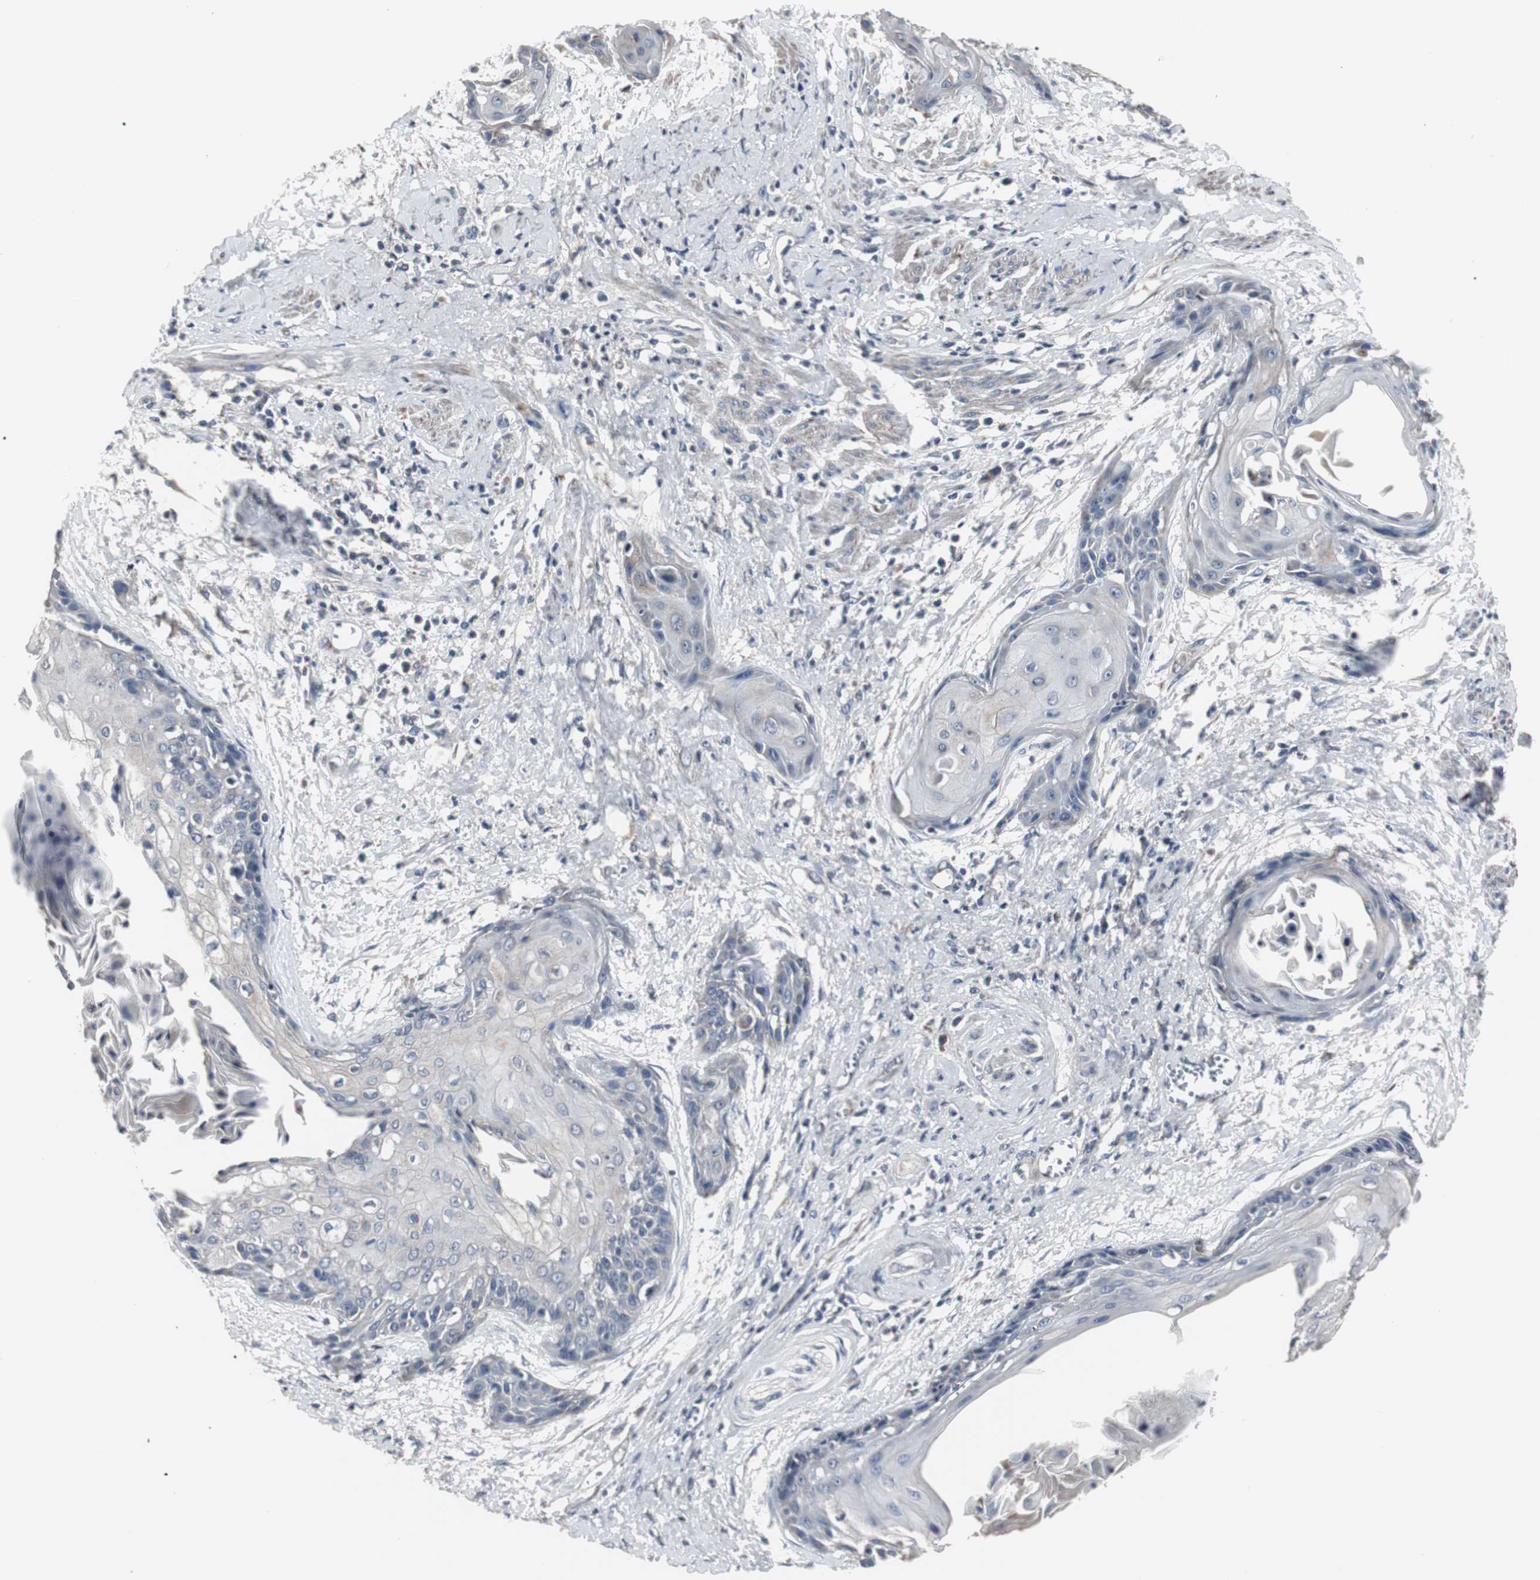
{"staining": {"intensity": "negative", "quantity": "none", "location": "none"}, "tissue": "cervical cancer", "cell_type": "Tumor cells", "image_type": "cancer", "snomed": [{"axis": "morphology", "description": "Squamous cell carcinoma, NOS"}, {"axis": "topography", "description": "Cervix"}], "caption": "IHC photomicrograph of neoplastic tissue: human squamous cell carcinoma (cervical) stained with DAB (3,3'-diaminobenzidine) displays no significant protein staining in tumor cells. (Stains: DAB (3,3'-diaminobenzidine) IHC with hematoxylin counter stain, Microscopy: brightfield microscopy at high magnification).", "gene": "ACAA1", "patient": {"sex": "female", "age": 57}}